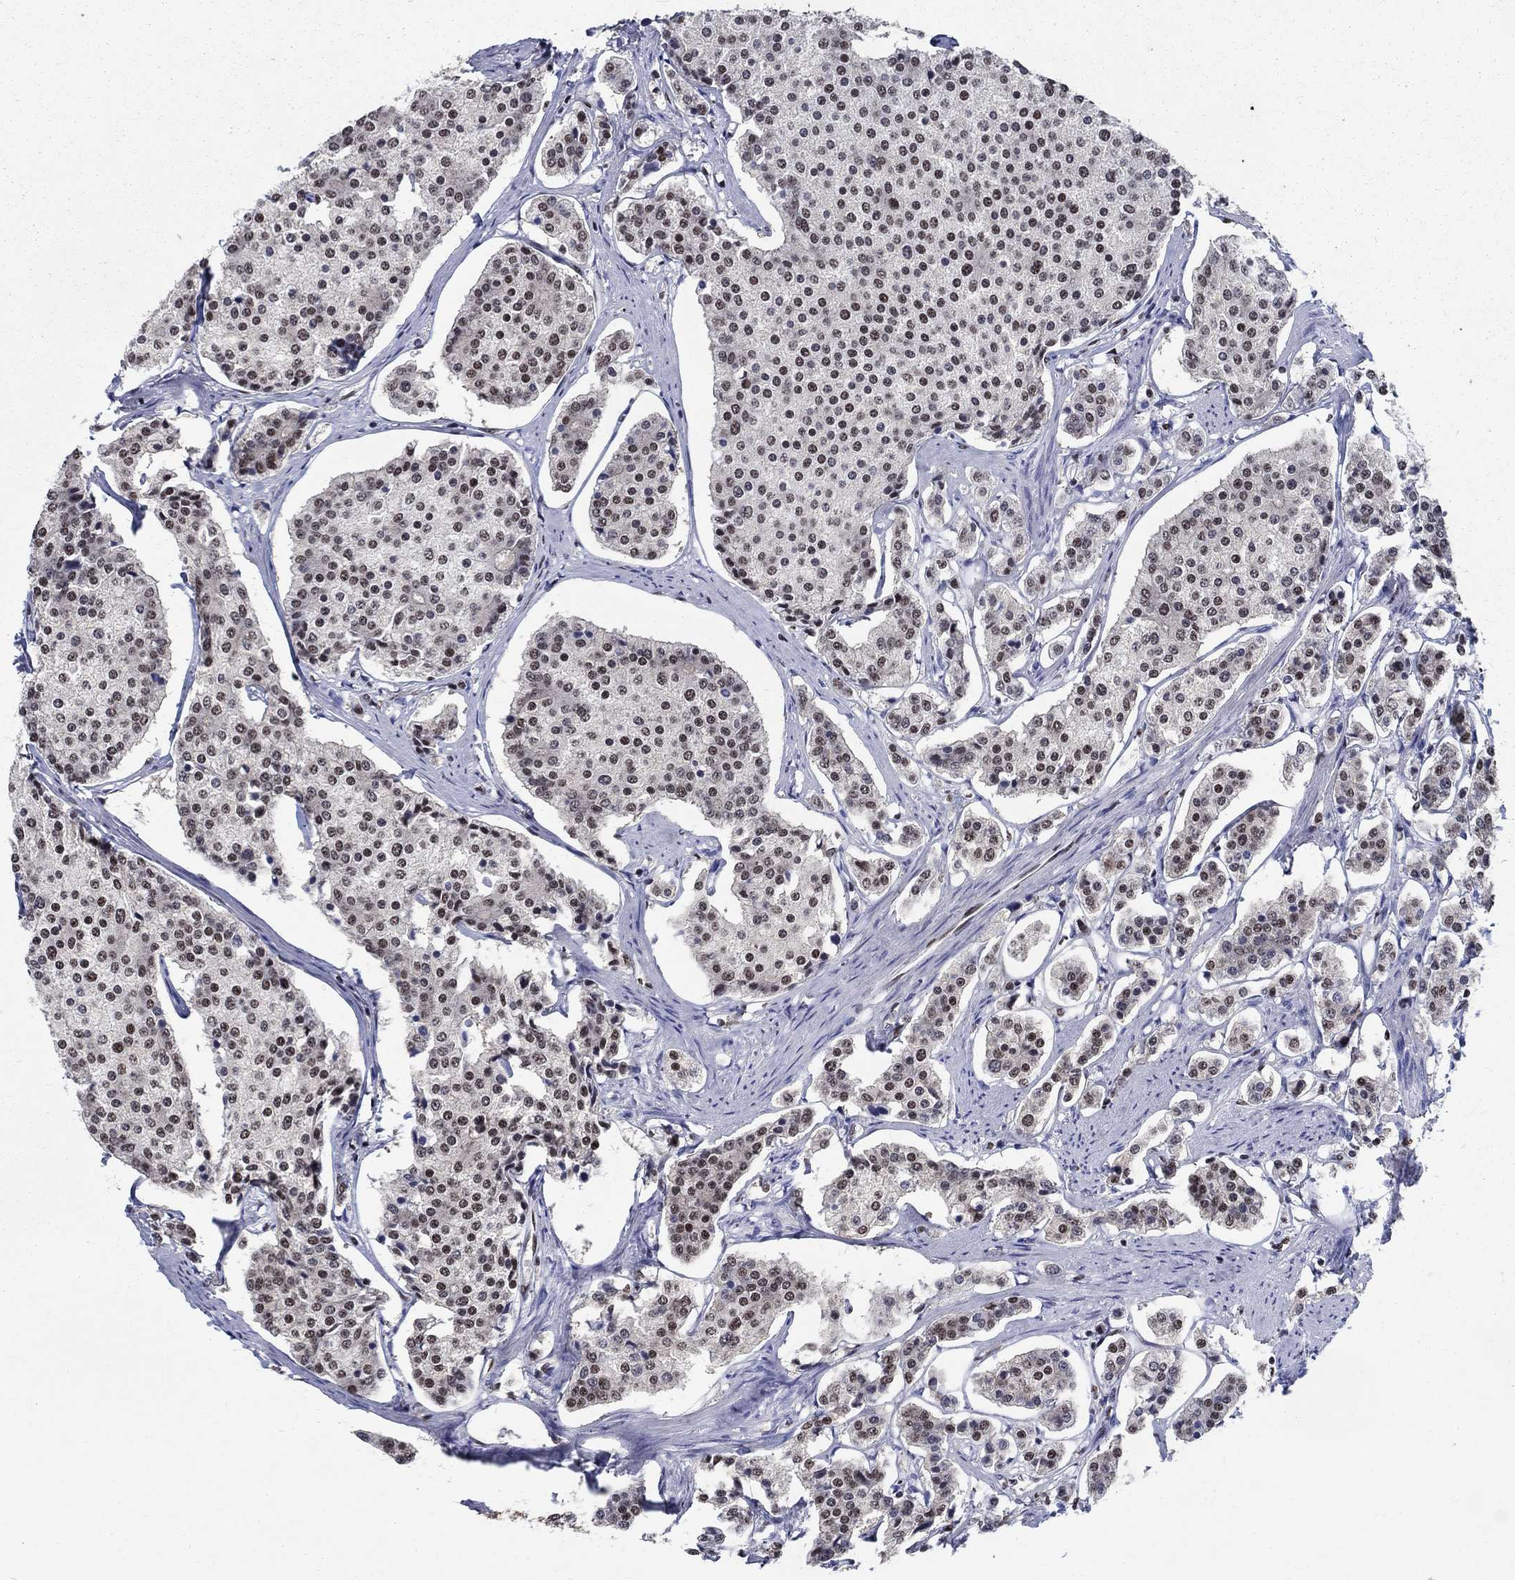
{"staining": {"intensity": "moderate", "quantity": "25%-75%", "location": "nuclear"}, "tissue": "carcinoid", "cell_type": "Tumor cells", "image_type": "cancer", "snomed": [{"axis": "morphology", "description": "Carcinoid, malignant, NOS"}, {"axis": "topography", "description": "Small intestine"}], "caption": "Approximately 25%-75% of tumor cells in carcinoid display moderate nuclear protein positivity as visualized by brown immunohistochemical staining.", "gene": "FBXO16", "patient": {"sex": "female", "age": 65}}